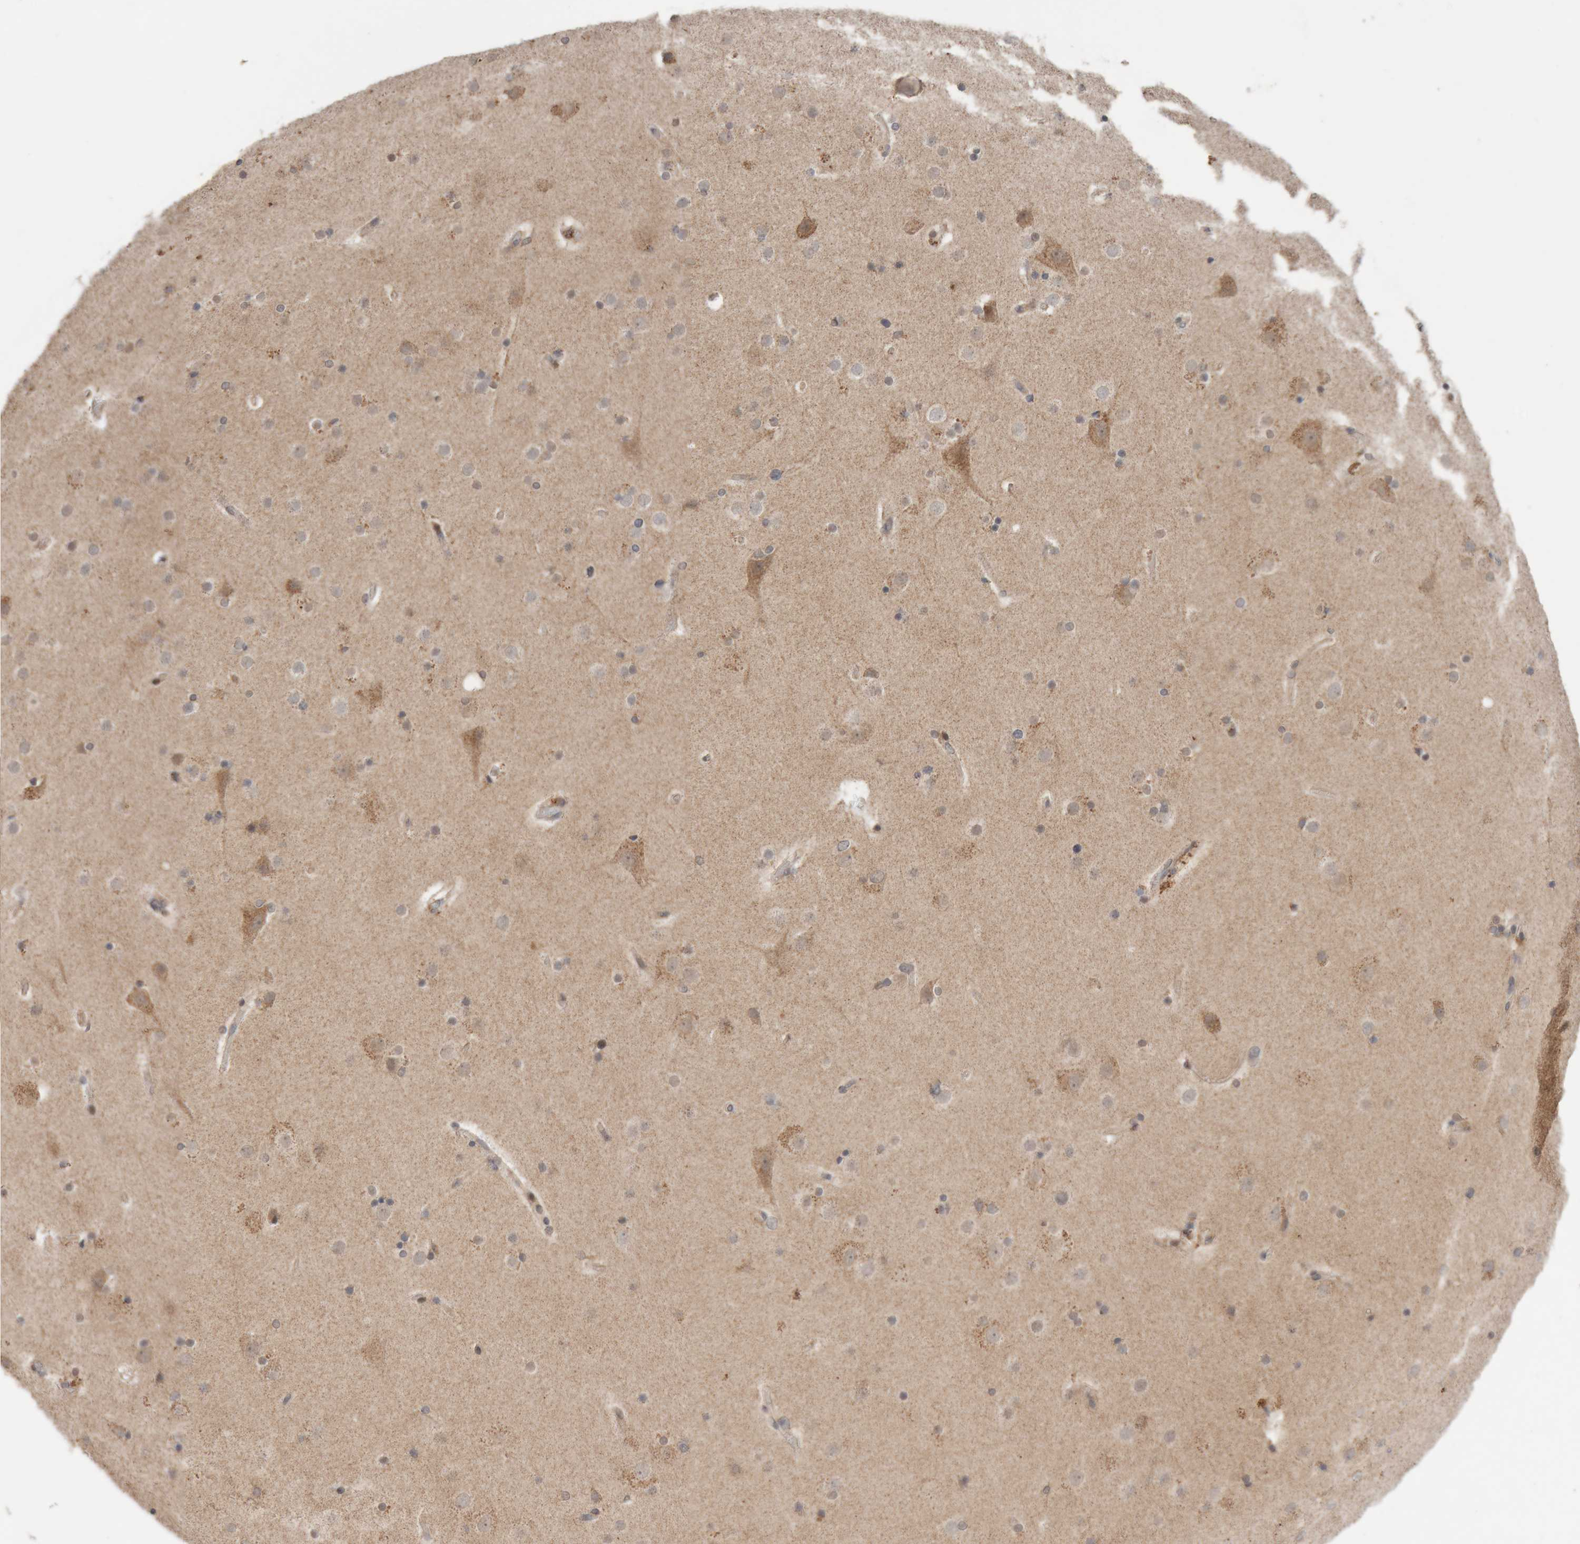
{"staining": {"intensity": "weak", "quantity": "25%-75%", "location": "cytoplasmic/membranous"}, "tissue": "cerebral cortex", "cell_type": "Endothelial cells", "image_type": "normal", "snomed": [{"axis": "morphology", "description": "Normal tissue, NOS"}, {"axis": "topography", "description": "Cerebral cortex"}], "caption": "Immunohistochemical staining of unremarkable cerebral cortex shows low levels of weak cytoplasmic/membranous staining in approximately 25%-75% of endothelial cells.", "gene": "KIF21B", "patient": {"sex": "male", "age": 57}}